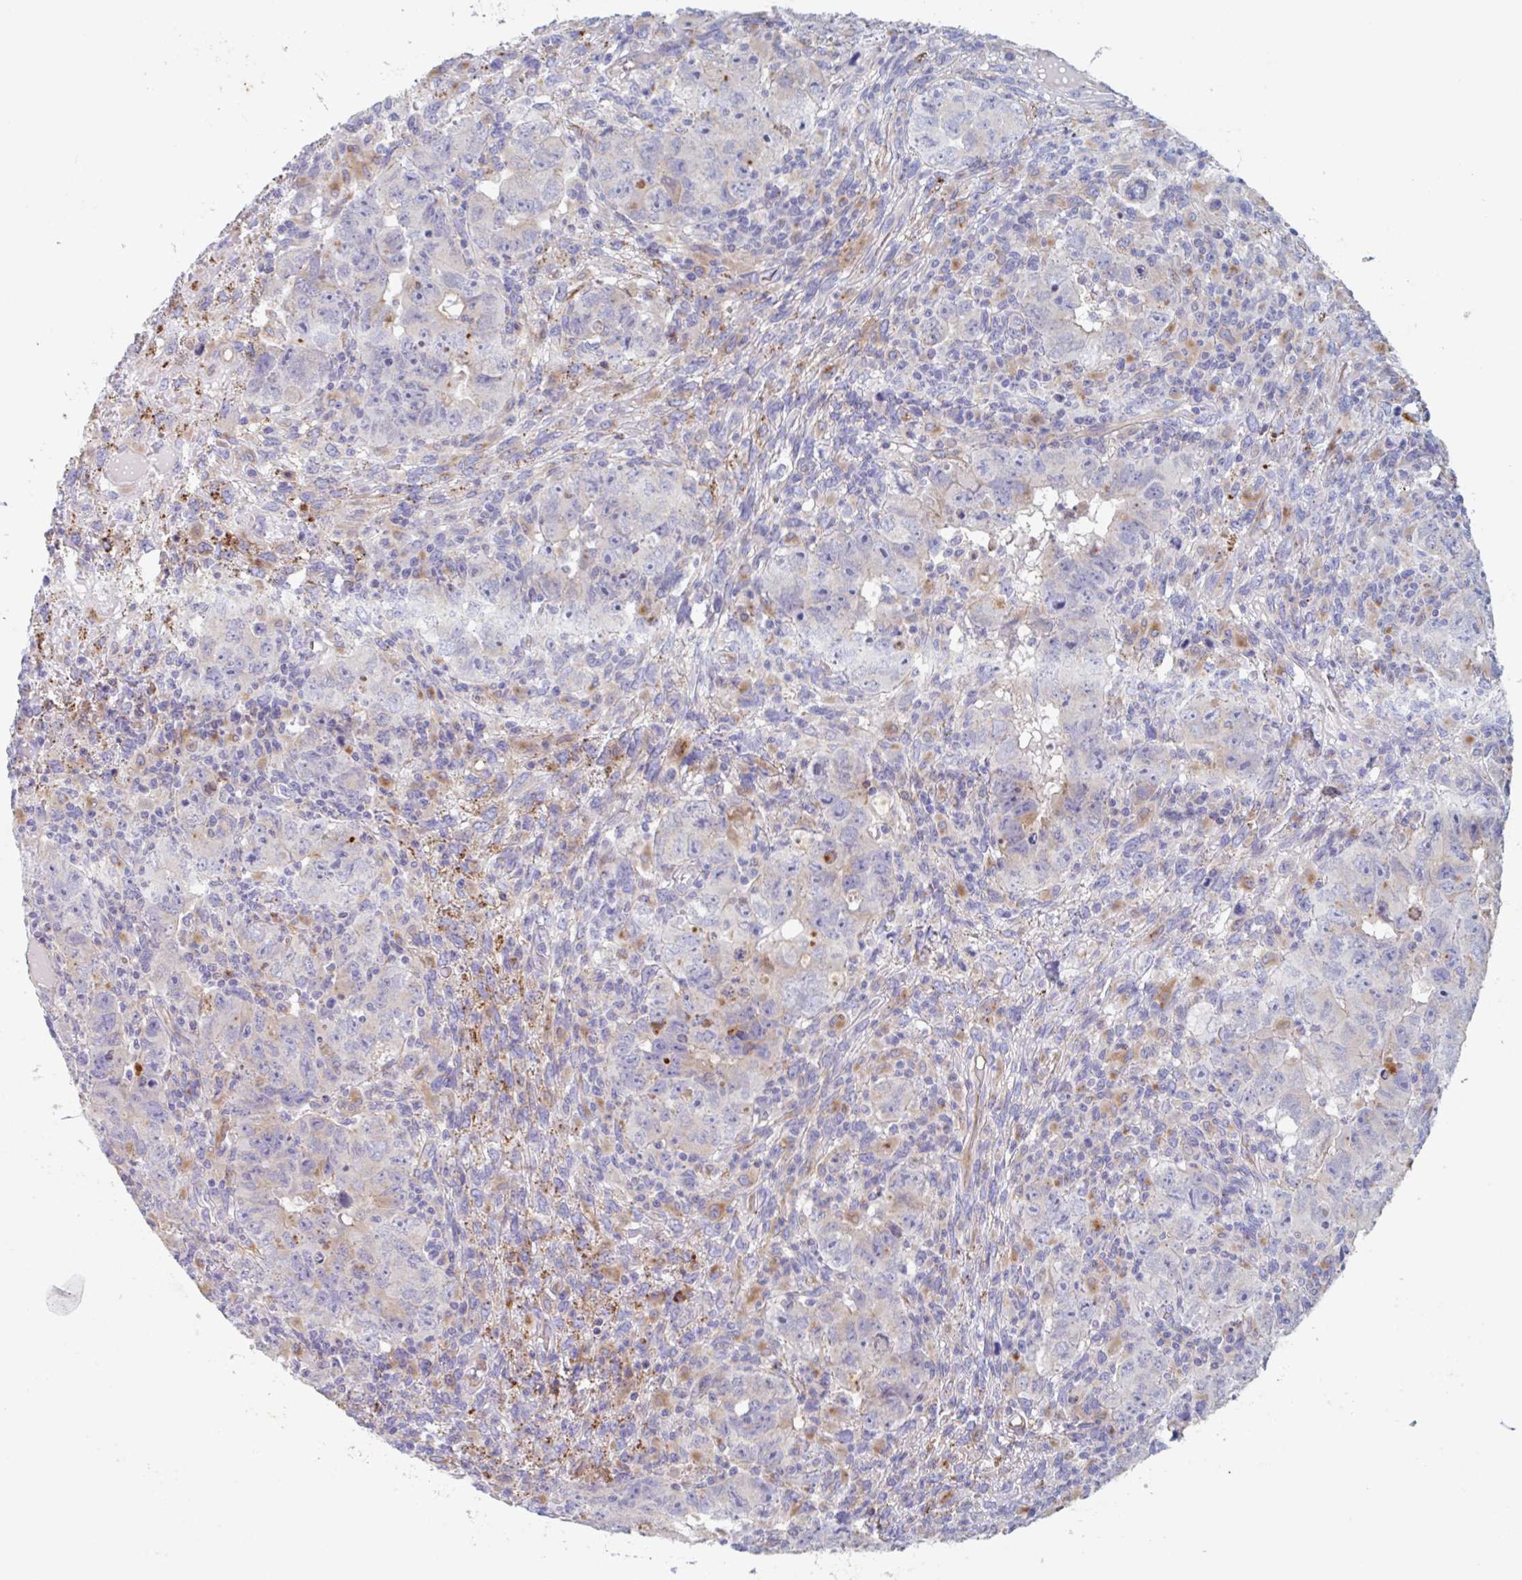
{"staining": {"intensity": "negative", "quantity": "none", "location": "none"}, "tissue": "testis cancer", "cell_type": "Tumor cells", "image_type": "cancer", "snomed": [{"axis": "morphology", "description": "Carcinoma, Embryonal, NOS"}, {"axis": "topography", "description": "Testis"}], "caption": "The micrograph reveals no staining of tumor cells in testis cancer.", "gene": "MANBA", "patient": {"sex": "male", "age": 24}}